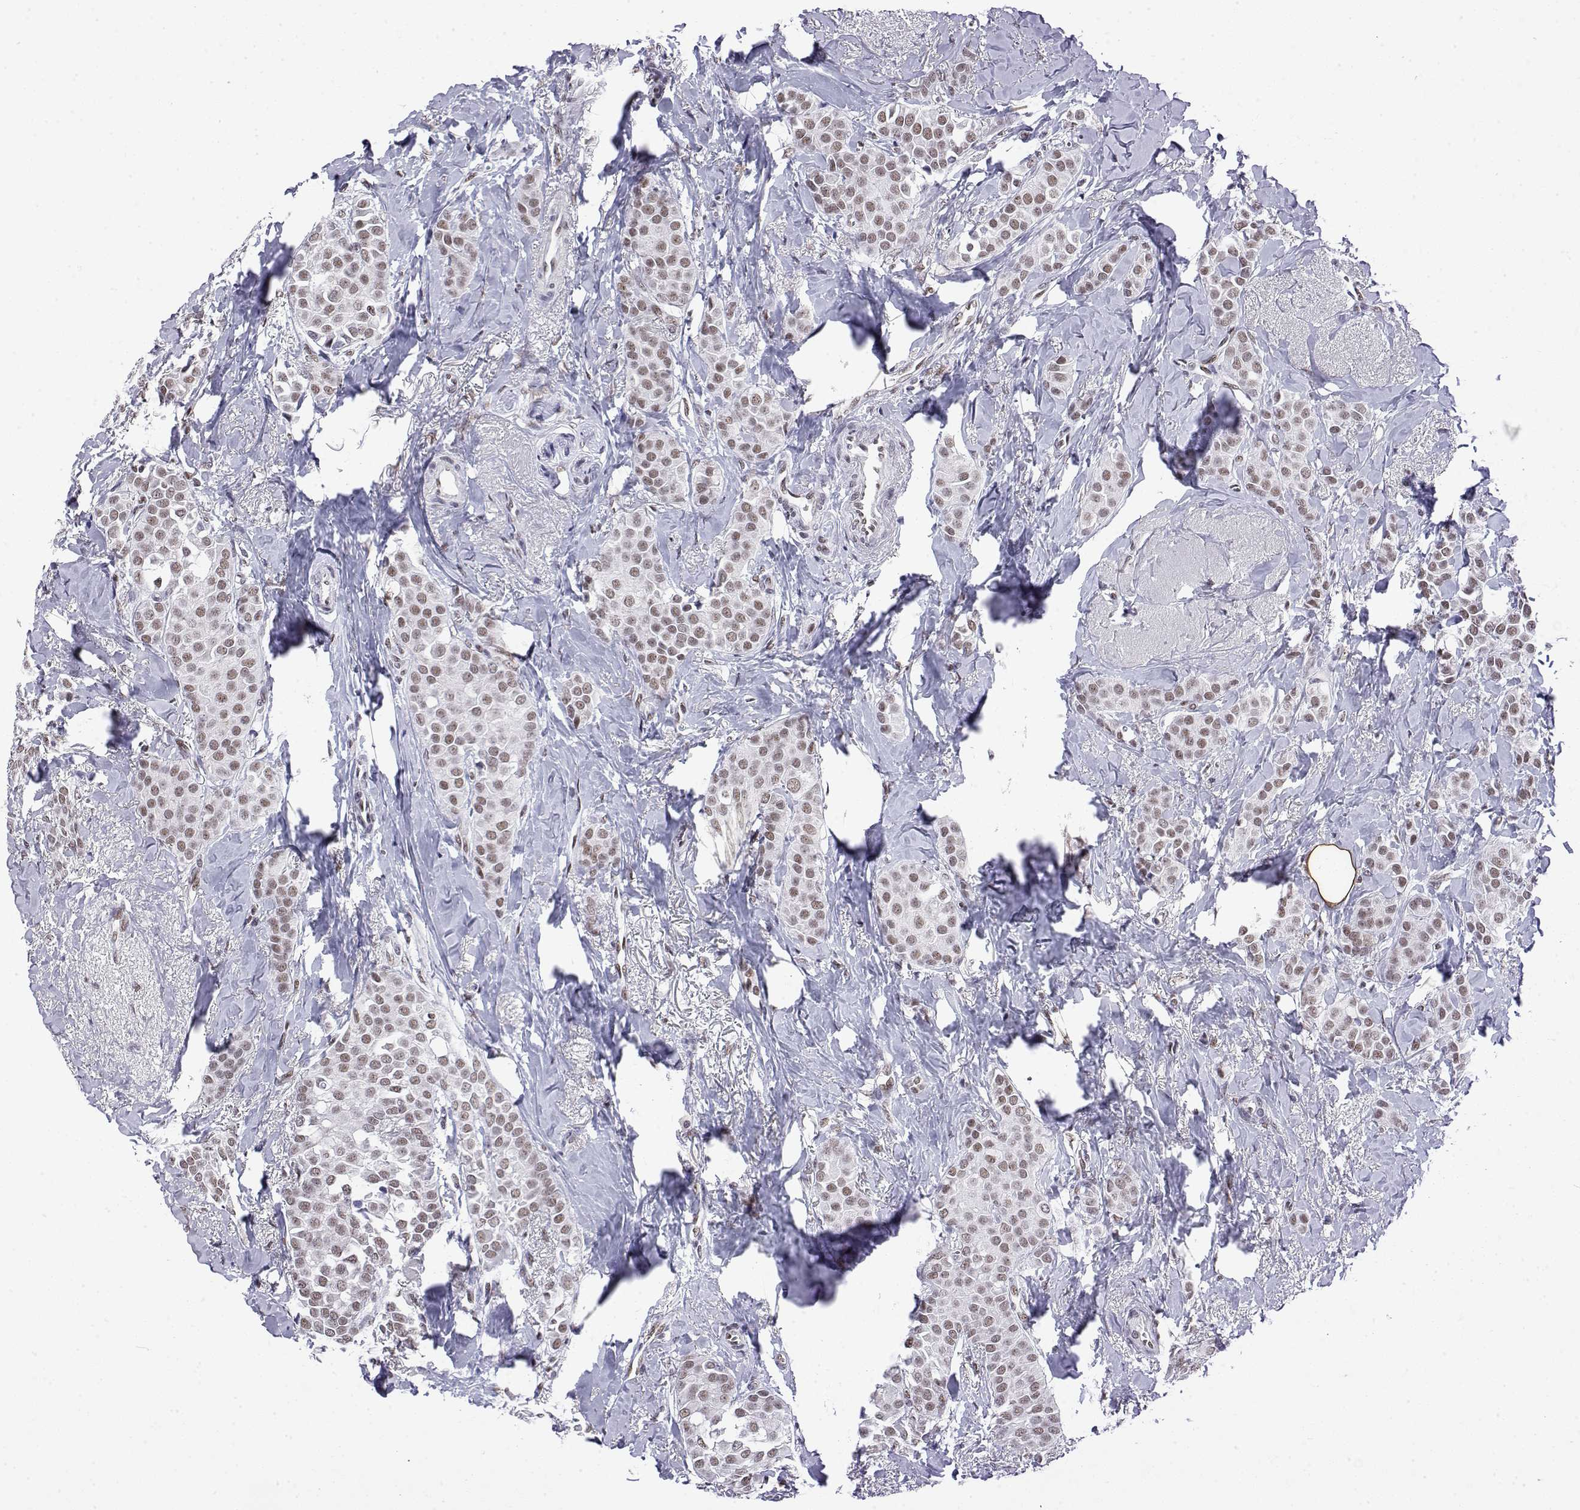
{"staining": {"intensity": "moderate", "quantity": ">75%", "location": "nuclear"}, "tissue": "breast cancer", "cell_type": "Tumor cells", "image_type": "cancer", "snomed": [{"axis": "morphology", "description": "Duct carcinoma"}, {"axis": "topography", "description": "Breast"}], "caption": "Immunohistochemistry (IHC) (DAB) staining of human breast intraductal carcinoma shows moderate nuclear protein positivity in approximately >75% of tumor cells.", "gene": "POLDIP3", "patient": {"sex": "female", "age": 79}}